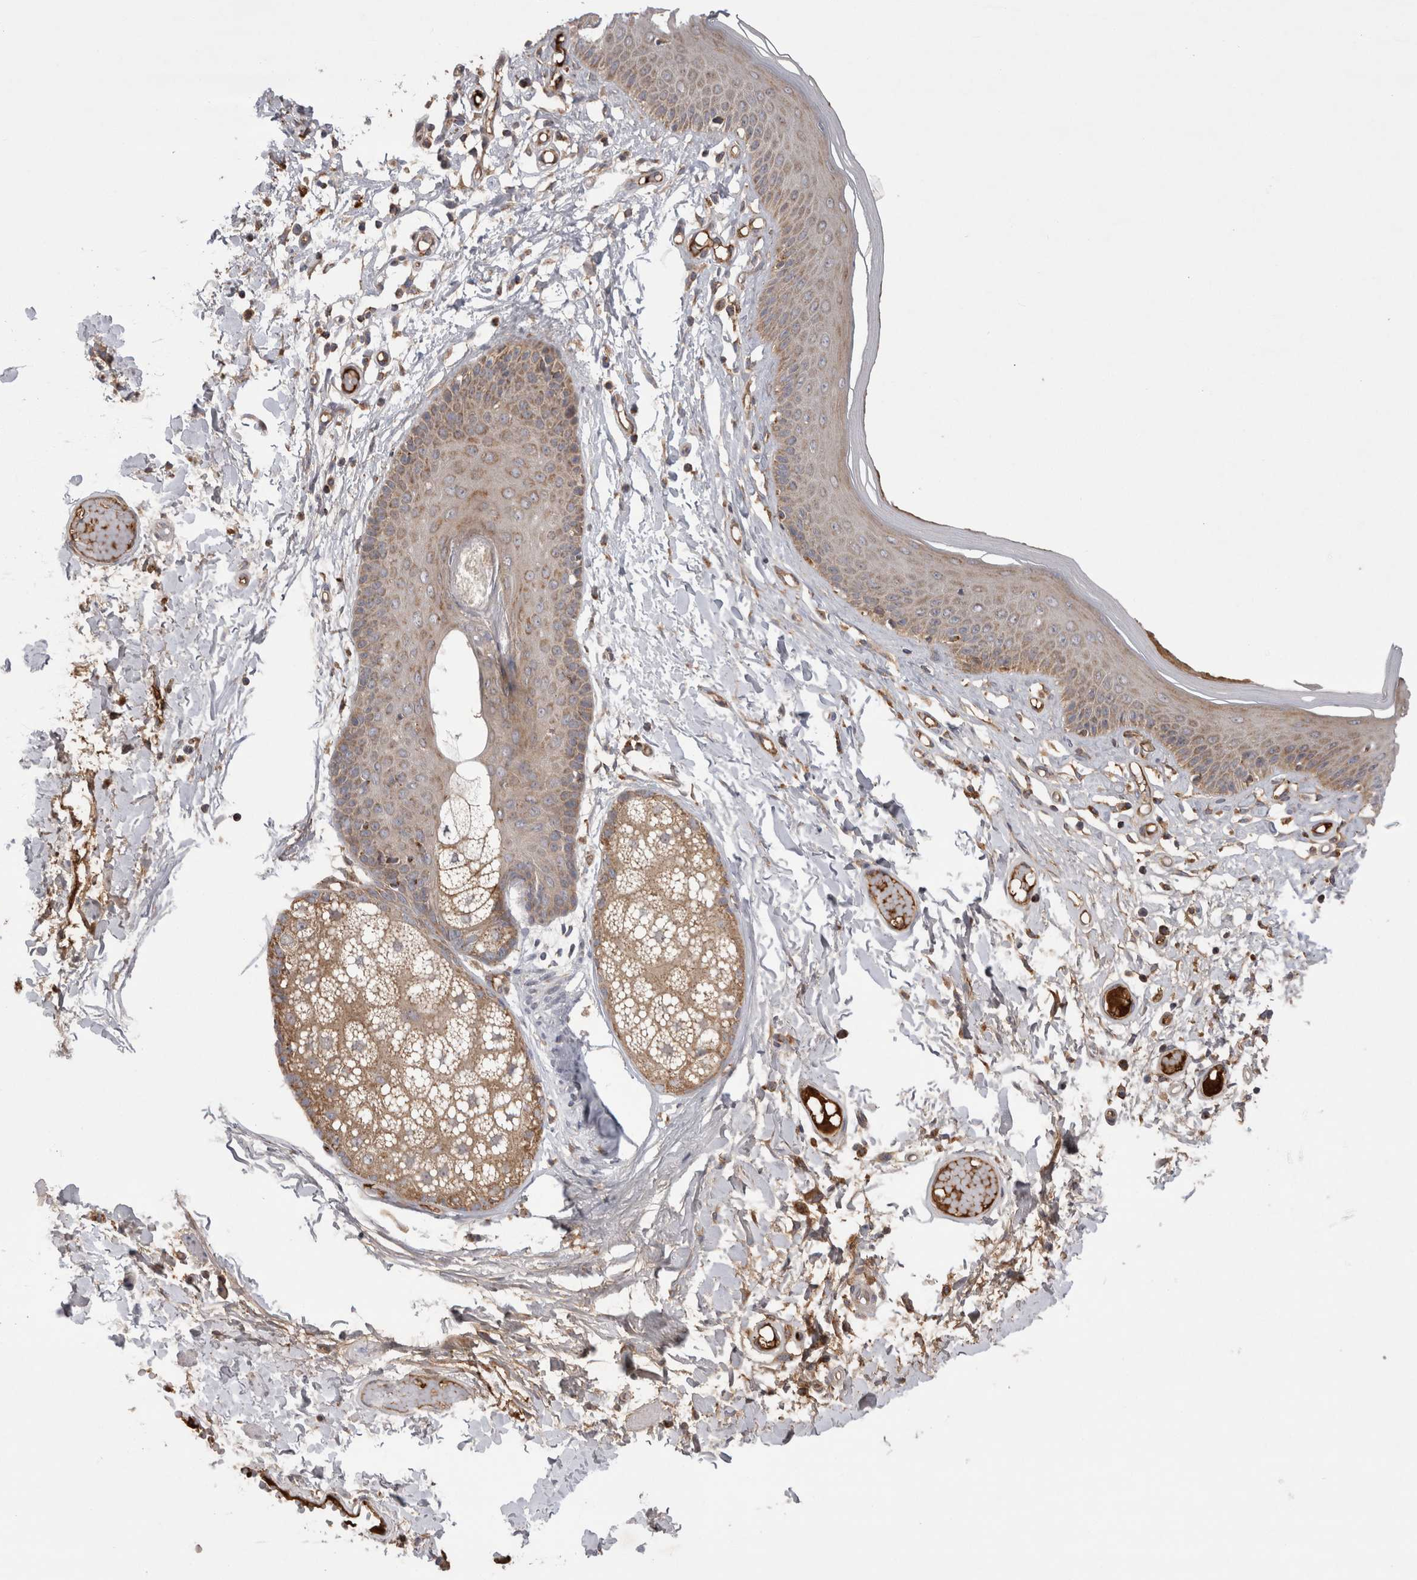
{"staining": {"intensity": "moderate", "quantity": "<25%", "location": "cytoplasmic/membranous"}, "tissue": "skin", "cell_type": "Epidermal cells", "image_type": "normal", "snomed": [{"axis": "morphology", "description": "Normal tissue, NOS"}, {"axis": "topography", "description": "Vulva"}], "caption": "Epidermal cells display low levels of moderate cytoplasmic/membranous positivity in about <25% of cells in normal skin. Nuclei are stained in blue.", "gene": "DARS2", "patient": {"sex": "female", "age": 73}}